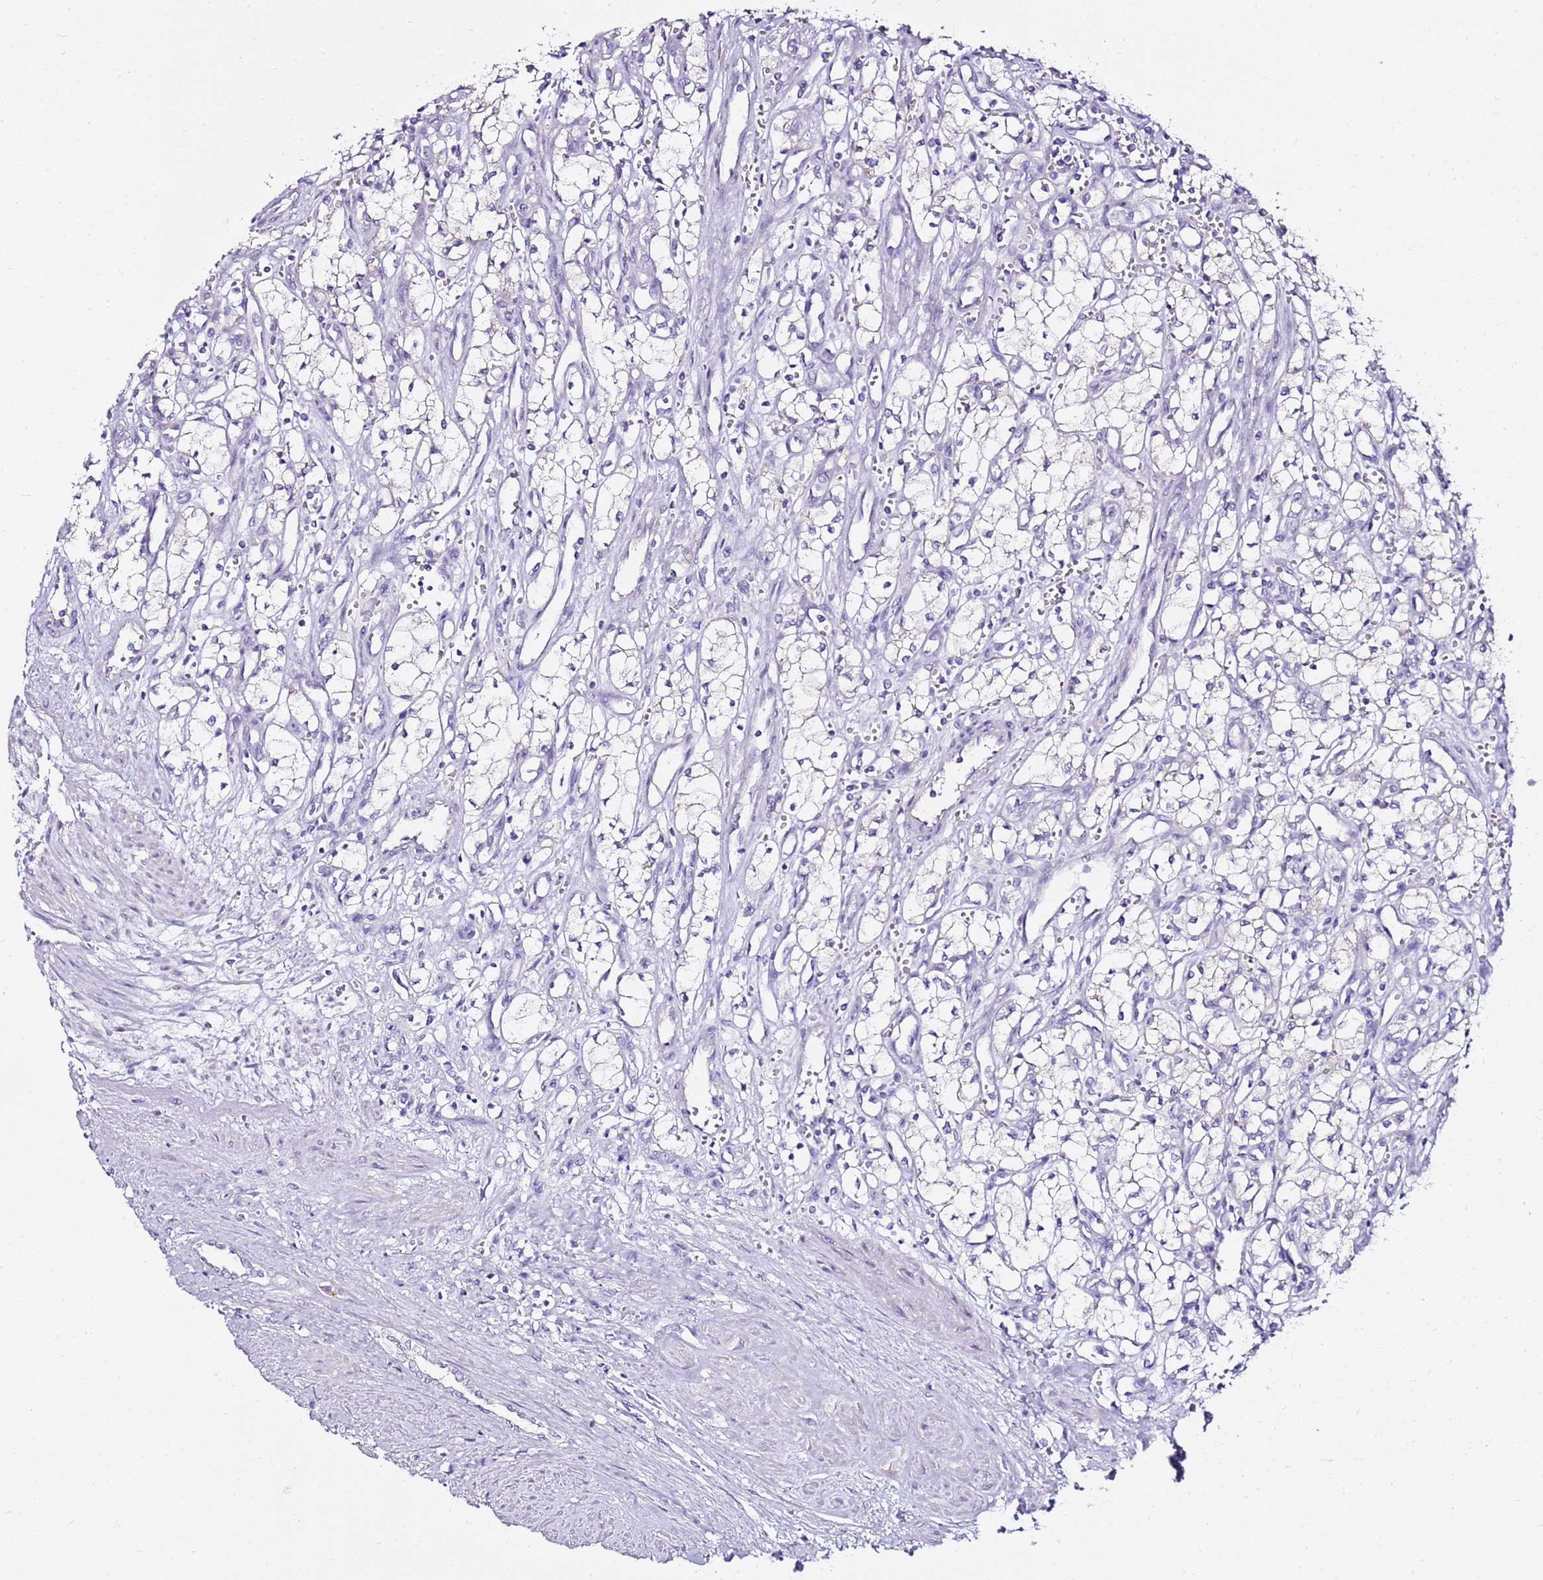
{"staining": {"intensity": "negative", "quantity": "none", "location": "none"}, "tissue": "renal cancer", "cell_type": "Tumor cells", "image_type": "cancer", "snomed": [{"axis": "morphology", "description": "Adenocarcinoma, NOS"}, {"axis": "topography", "description": "Kidney"}], "caption": "IHC histopathology image of human renal adenocarcinoma stained for a protein (brown), which shows no staining in tumor cells.", "gene": "MYBPC3", "patient": {"sex": "male", "age": 59}}